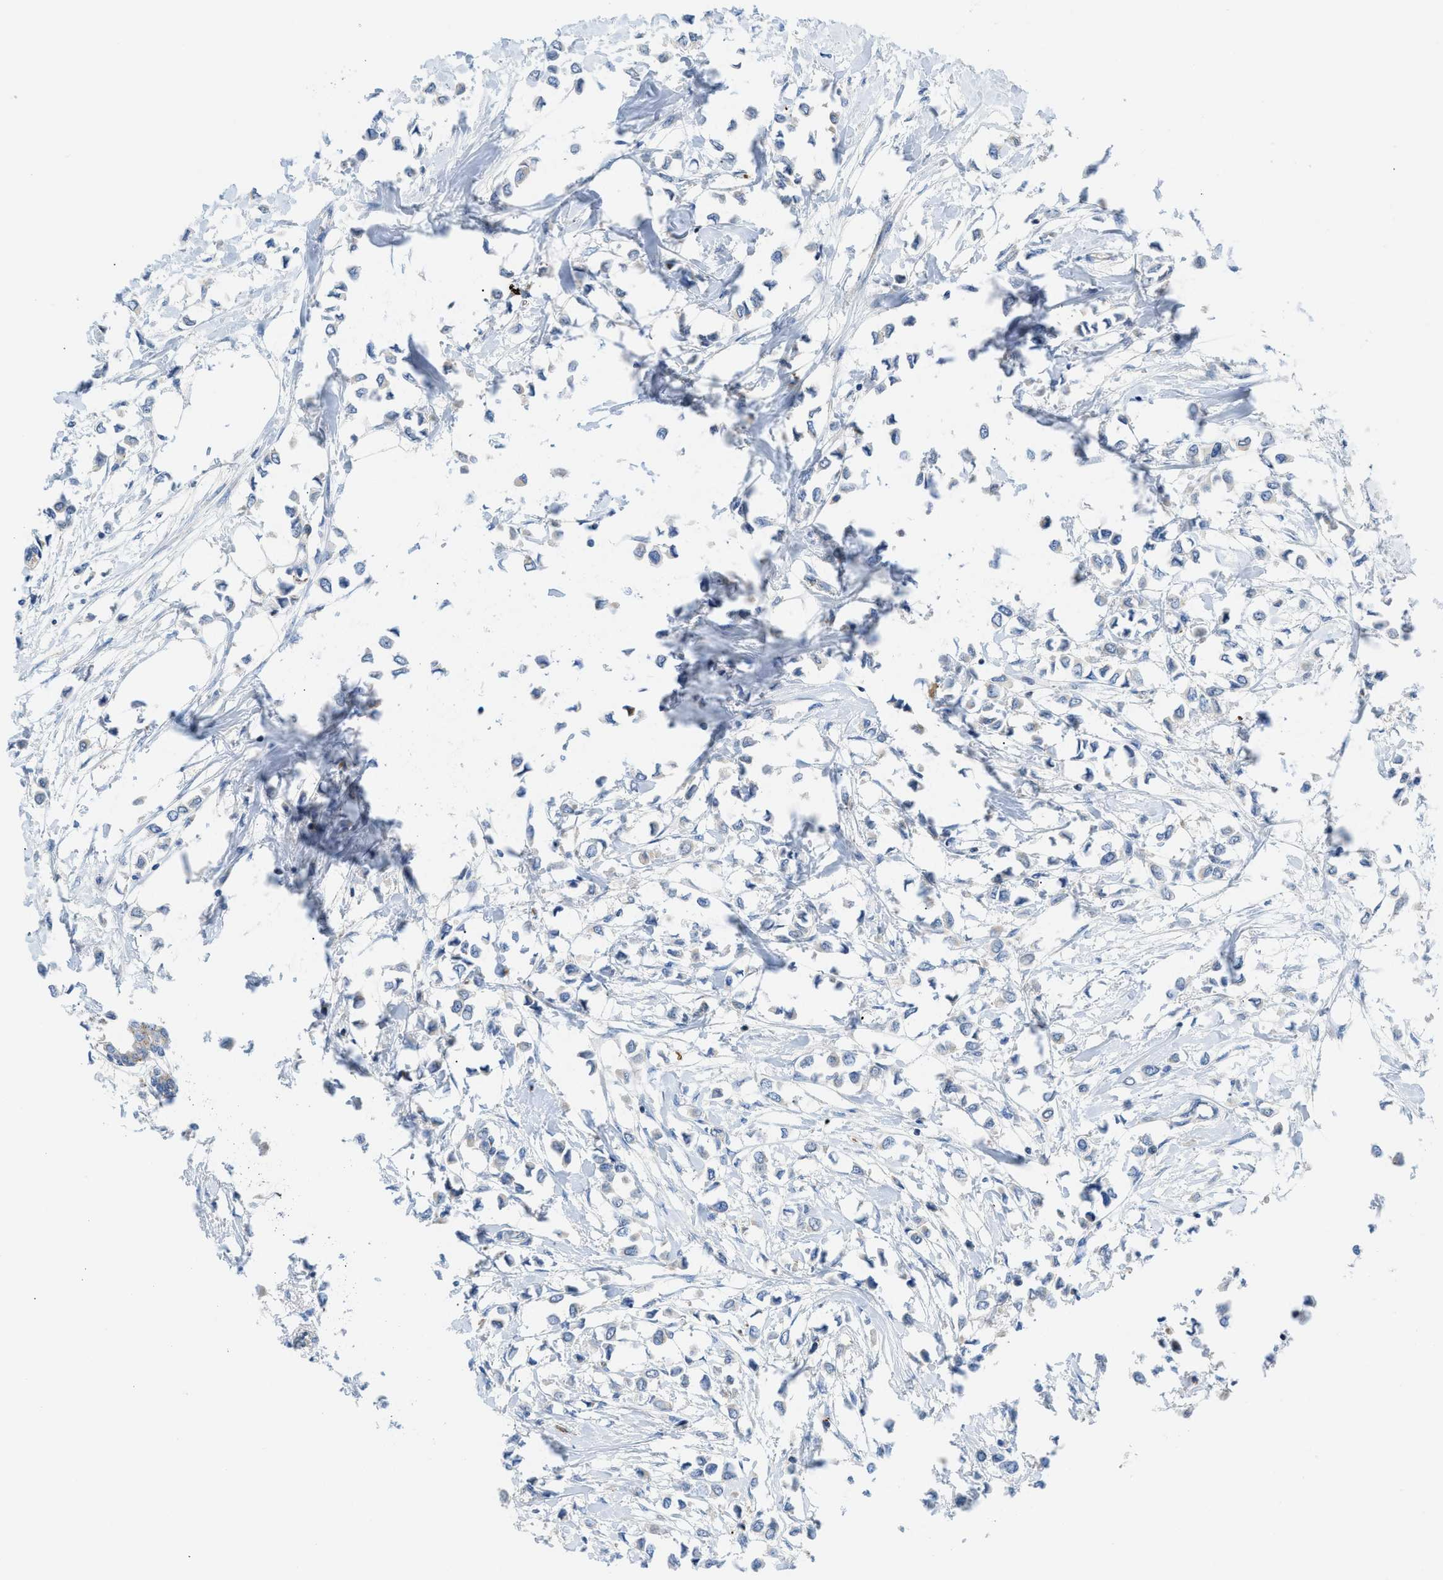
{"staining": {"intensity": "negative", "quantity": "none", "location": "none"}, "tissue": "breast cancer", "cell_type": "Tumor cells", "image_type": "cancer", "snomed": [{"axis": "morphology", "description": "Lobular carcinoma"}, {"axis": "topography", "description": "Breast"}], "caption": "Immunohistochemistry image of neoplastic tissue: breast cancer (lobular carcinoma) stained with DAB (3,3'-diaminobenzidine) displays no significant protein staining in tumor cells.", "gene": "RBBP9", "patient": {"sex": "female", "age": 51}}